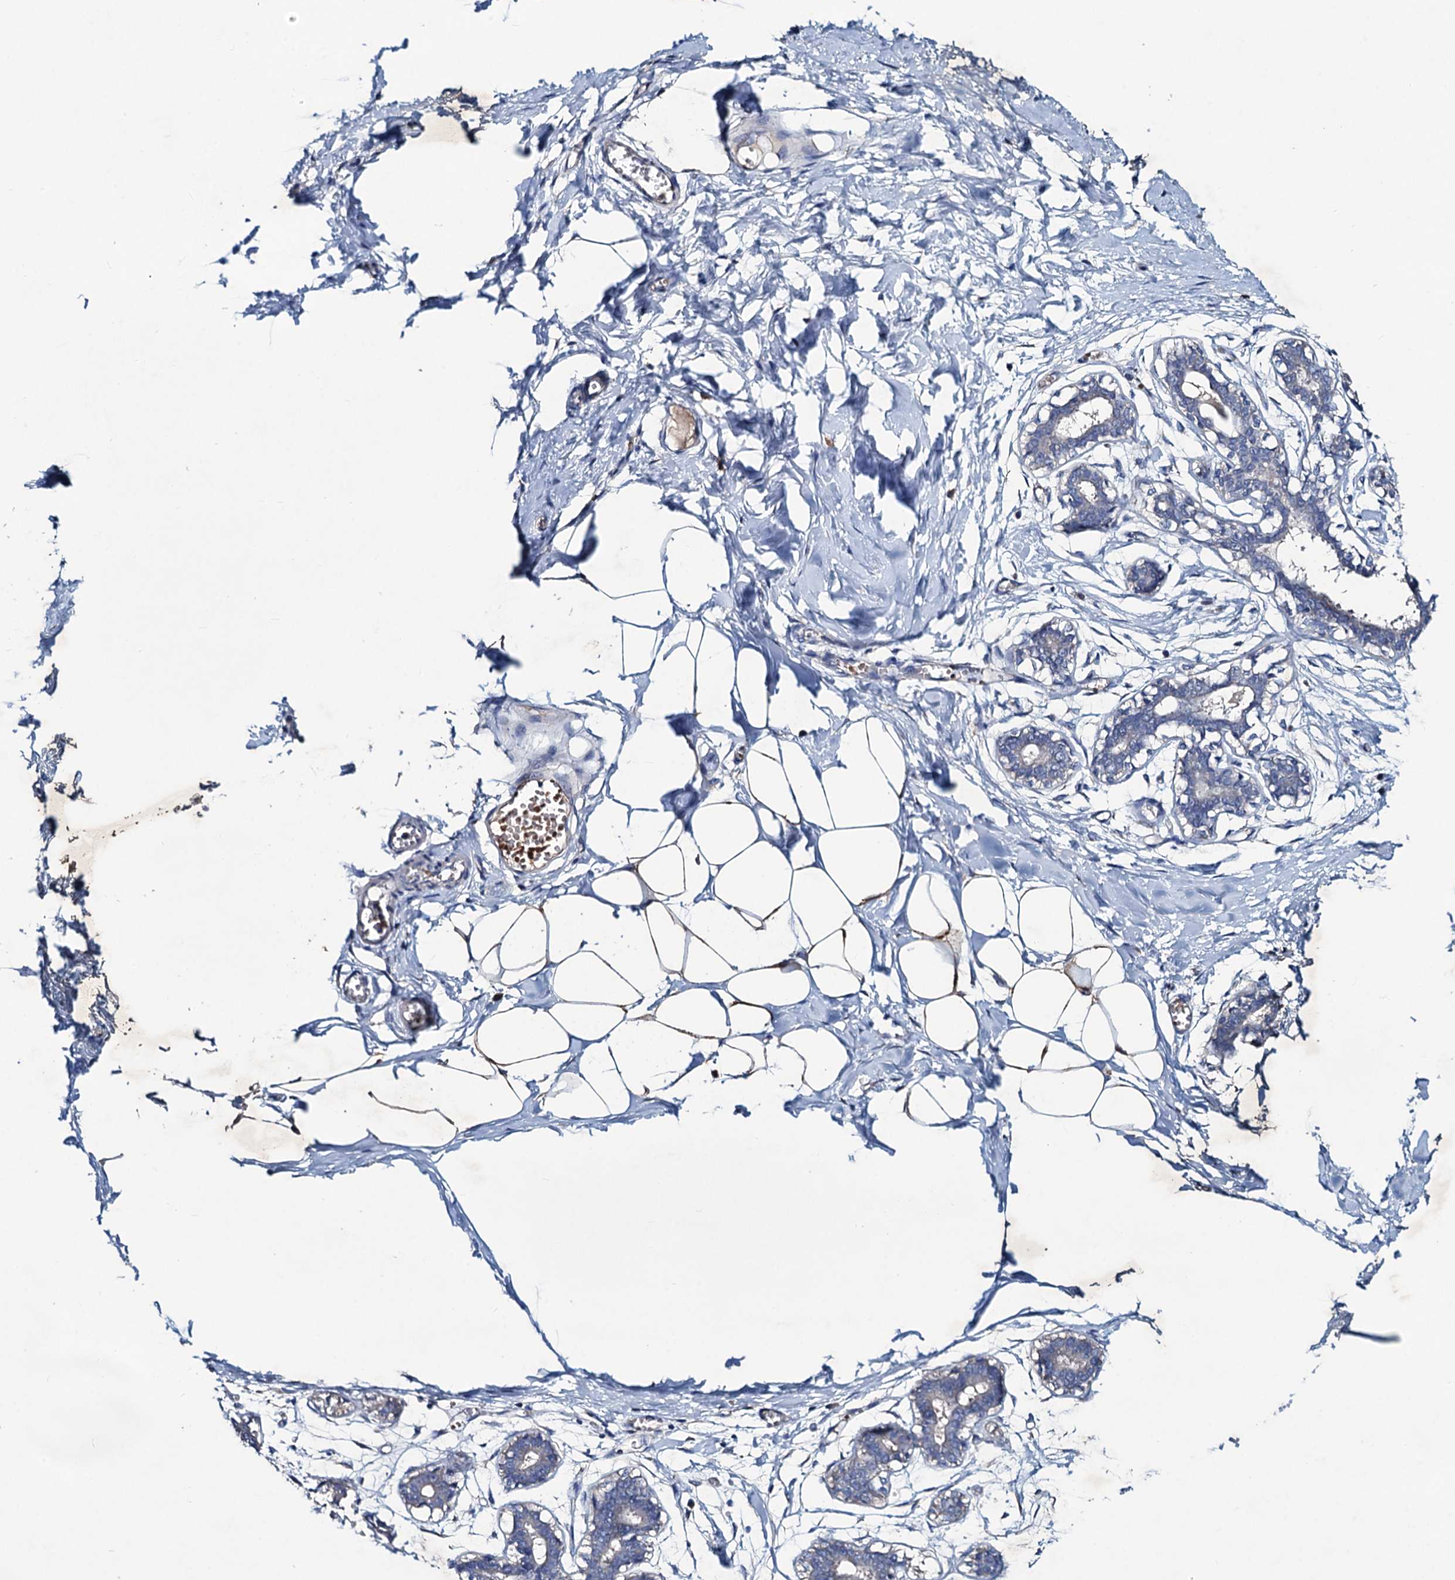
{"staining": {"intensity": "negative", "quantity": "none", "location": "none"}, "tissue": "breast", "cell_type": "Adipocytes", "image_type": "normal", "snomed": [{"axis": "morphology", "description": "Normal tissue, NOS"}, {"axis": "topography", "description": "Breast"}], "caption": "IHC photomicrograph of unremarkable breast stained for a protein (brown), which shows no expression in adipocytes.", "gene": "RTKN2", "patient": {"sex": "female", "age": 27}}